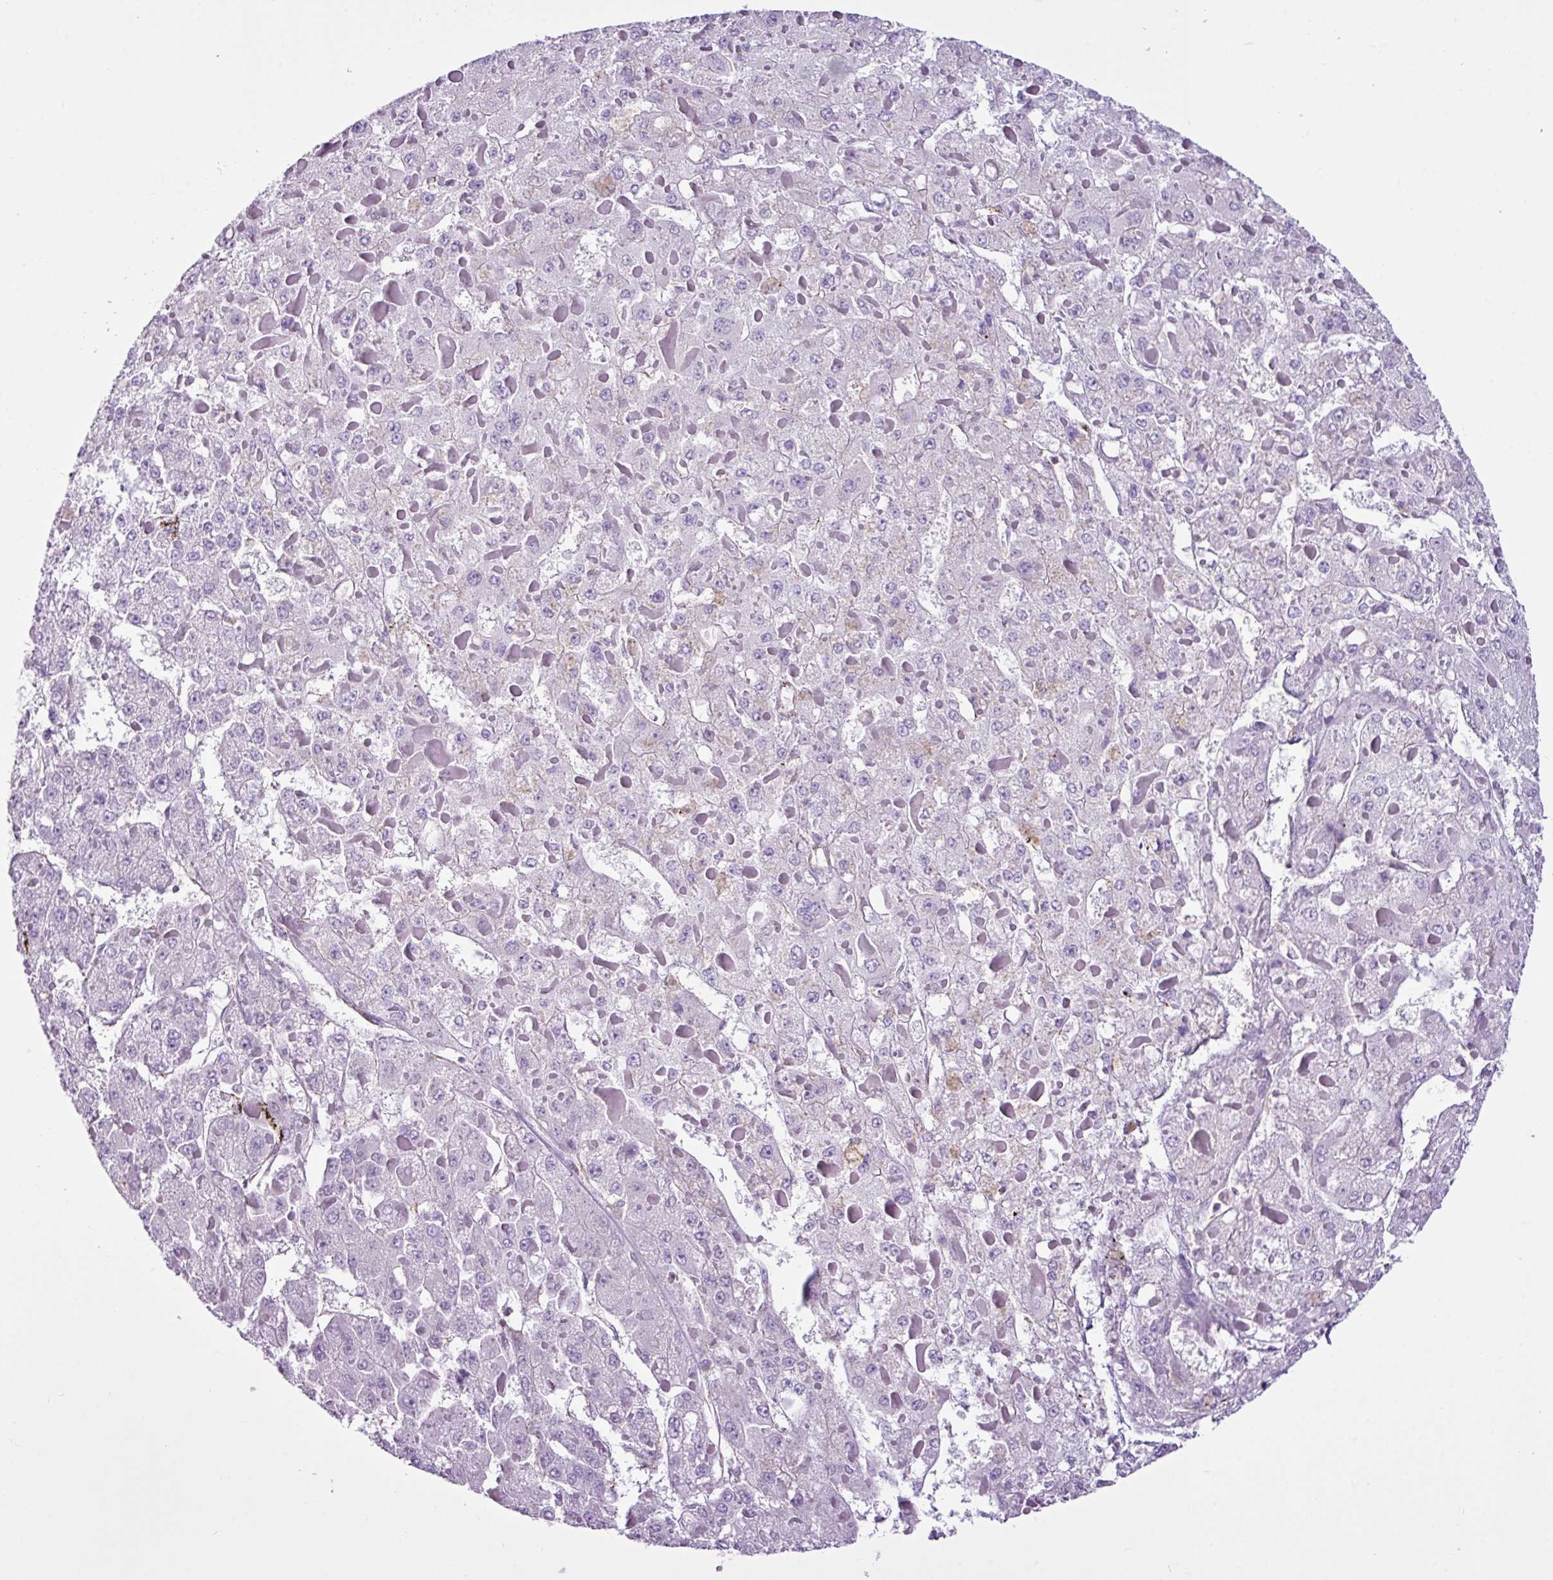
{"staining": {"intensity": "negative", "quantity": "none", "location": "none"}, "tissue": "liver cancer", "cell_type": "Tumor cells", "image_type": "cancer", "snomed": [{"axis": "morphology", "description": "Carcinoma, Hepatocellular, NOS"}, {"axis": "topography", "description": "Liver"}], "caption": "Tumor cells show no significant expression in liver cancer.", "gene": "EME2", "patient": {"sex": "female", "age": 73}}